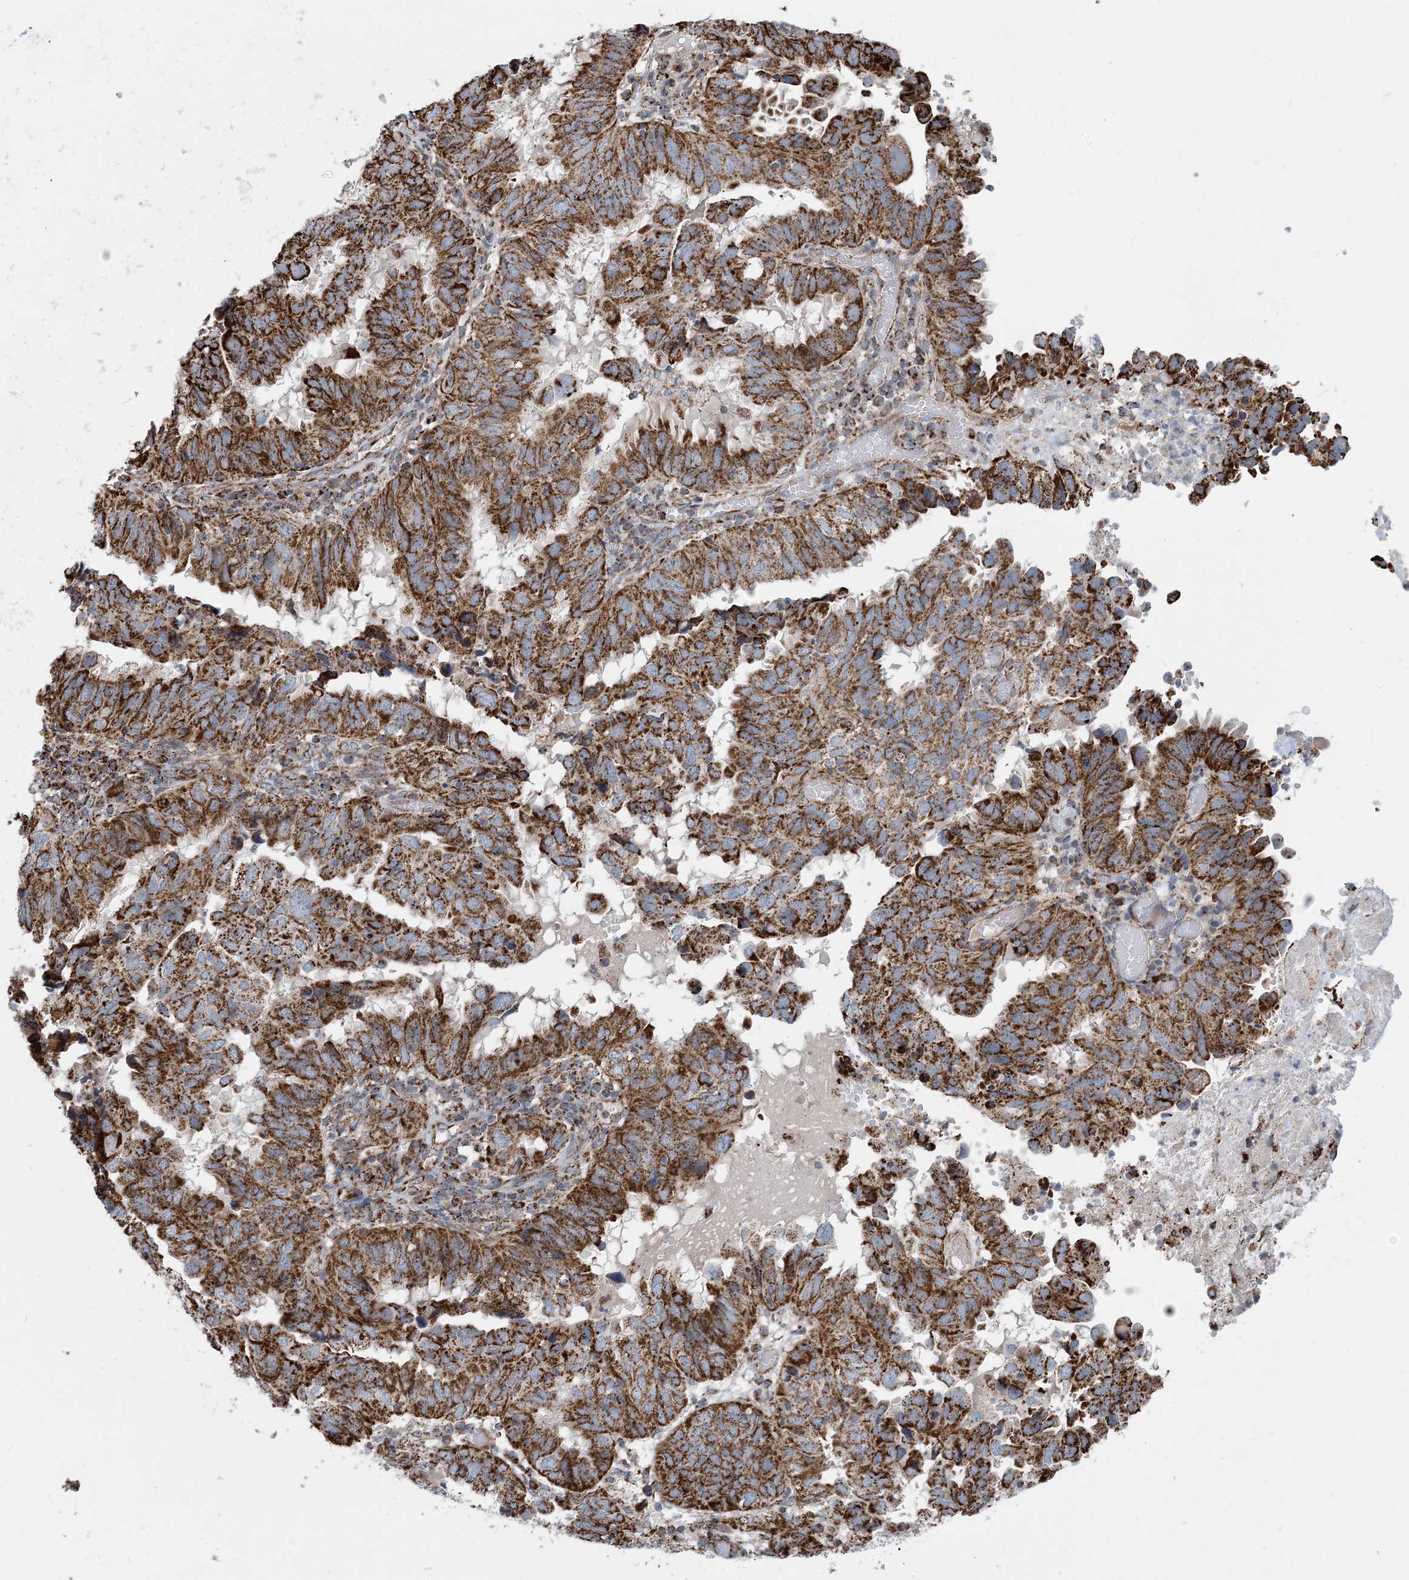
{"staining": {"intensity": "strong", "quantity": ">75%", "location": "cytoplasmic/membranous"}, "tissue": "endometrial cancer", "cell_type": "Tumor cells", "image_type": "cancer", "snomed": [{"axis": "morphology", "description": "Adenocarcinoma, NOS"}, {"axis": "topography", "description": "Uterus"}], "caption": "Immunohistochemistry (IHC) histopathology image of human endometrial cancer stained for a protein (brown), which reveals high levels of strong cytoplasmic/membranous expression in about >75% of tumor cells.", "gene": "PCDHGA1", "patient": {"sex": "female", "age": 77}}